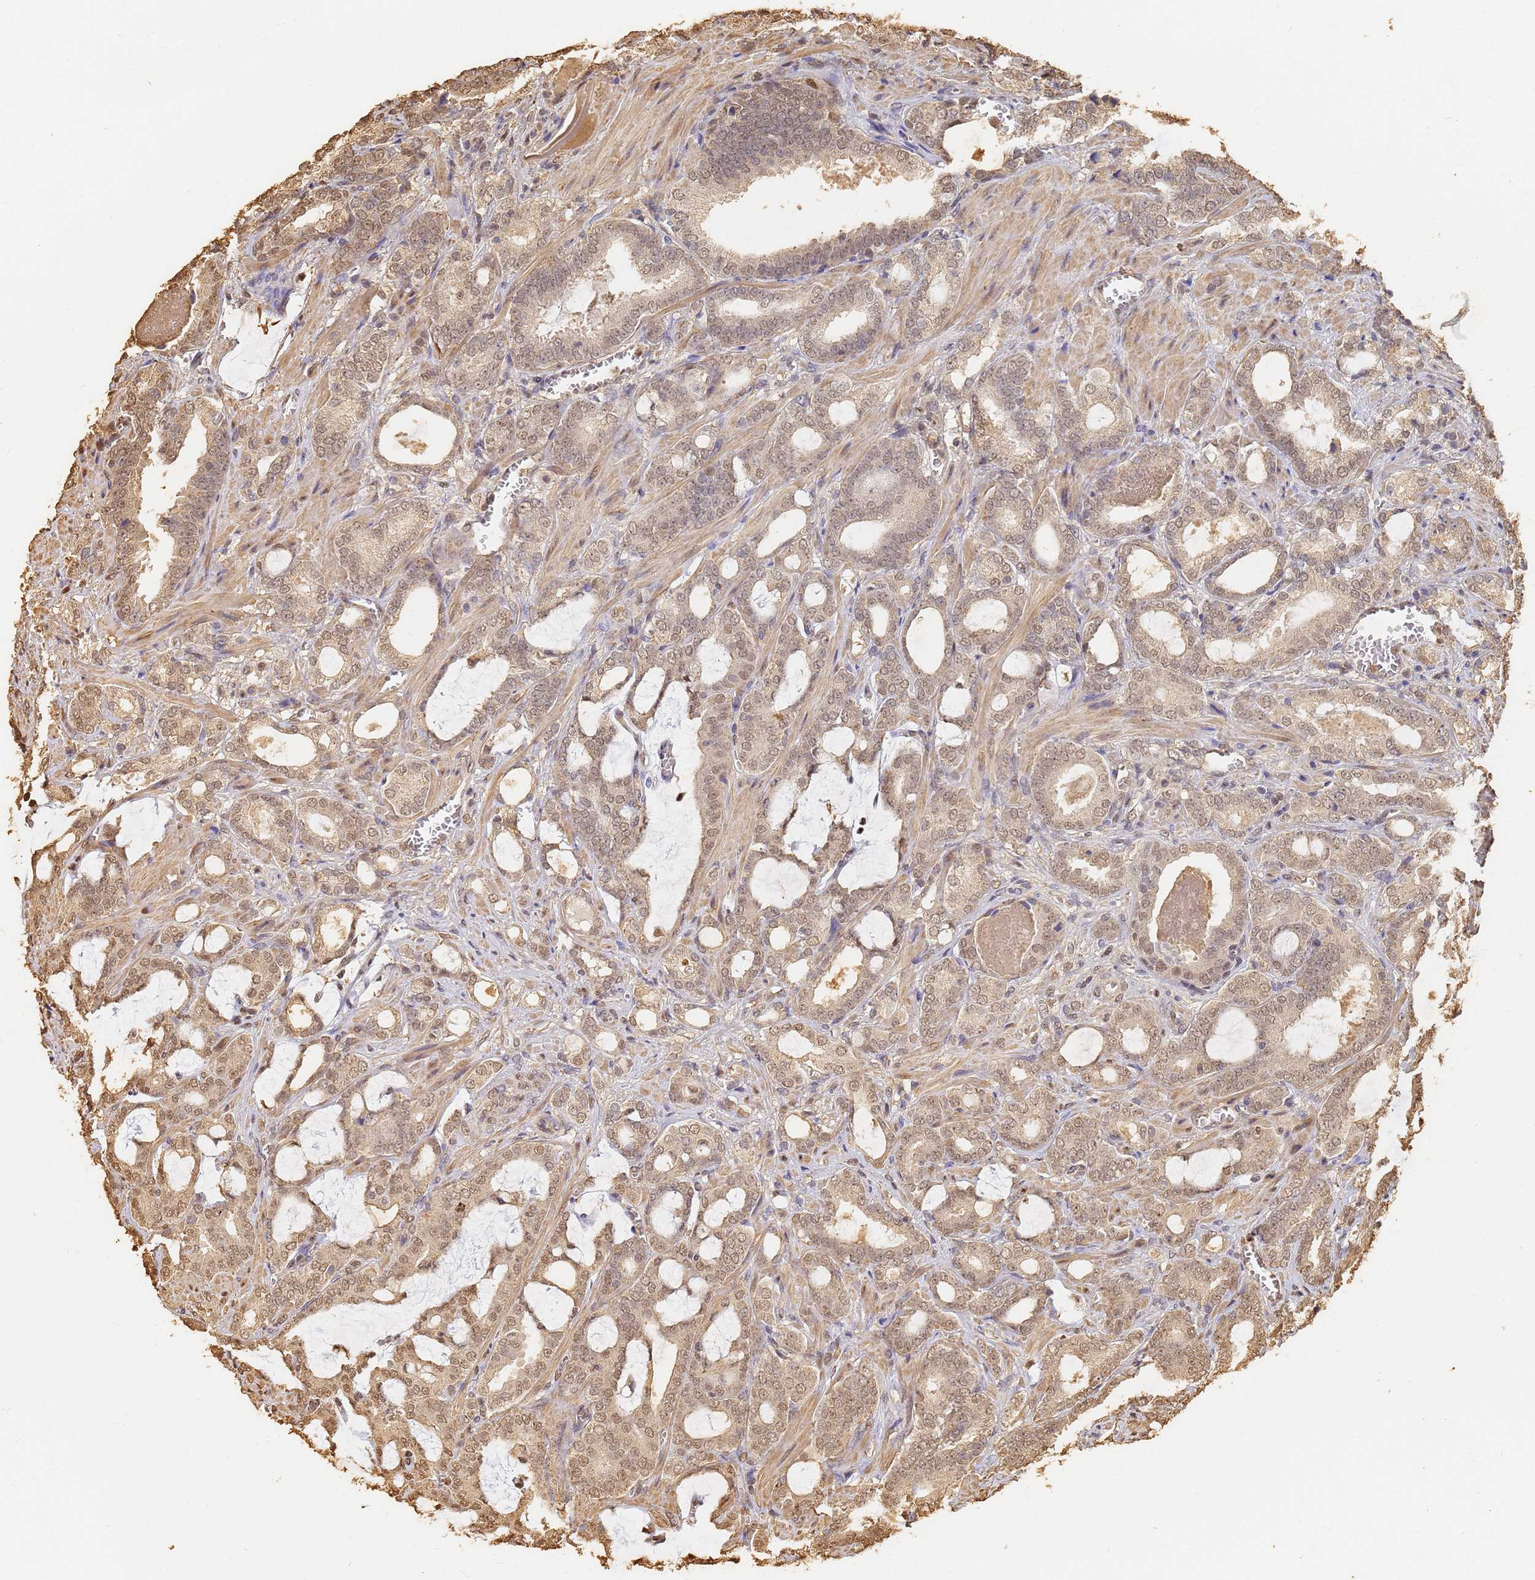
{"staining": {"intensity": "moderate", "quantity": ">75%", "location": "nuclear"}, "tissue": "prostate cancer", "cell_type": "Tumor cells", "image_type": "cancer", "snomed": [{"axis": "morphology", "description": "Adenocarcinoma, High grade"}, {"axis": "topography", "description": "Prostate and seminal vesicle, NOS"}], "caption": "Tumor cells show medium levels of moderate nuclear expression in approximately >75% of cells in human prostate high-grade adenocarcinoma.", "gene": "JAK2", "patient": {"sex": "male", "age": 67}}